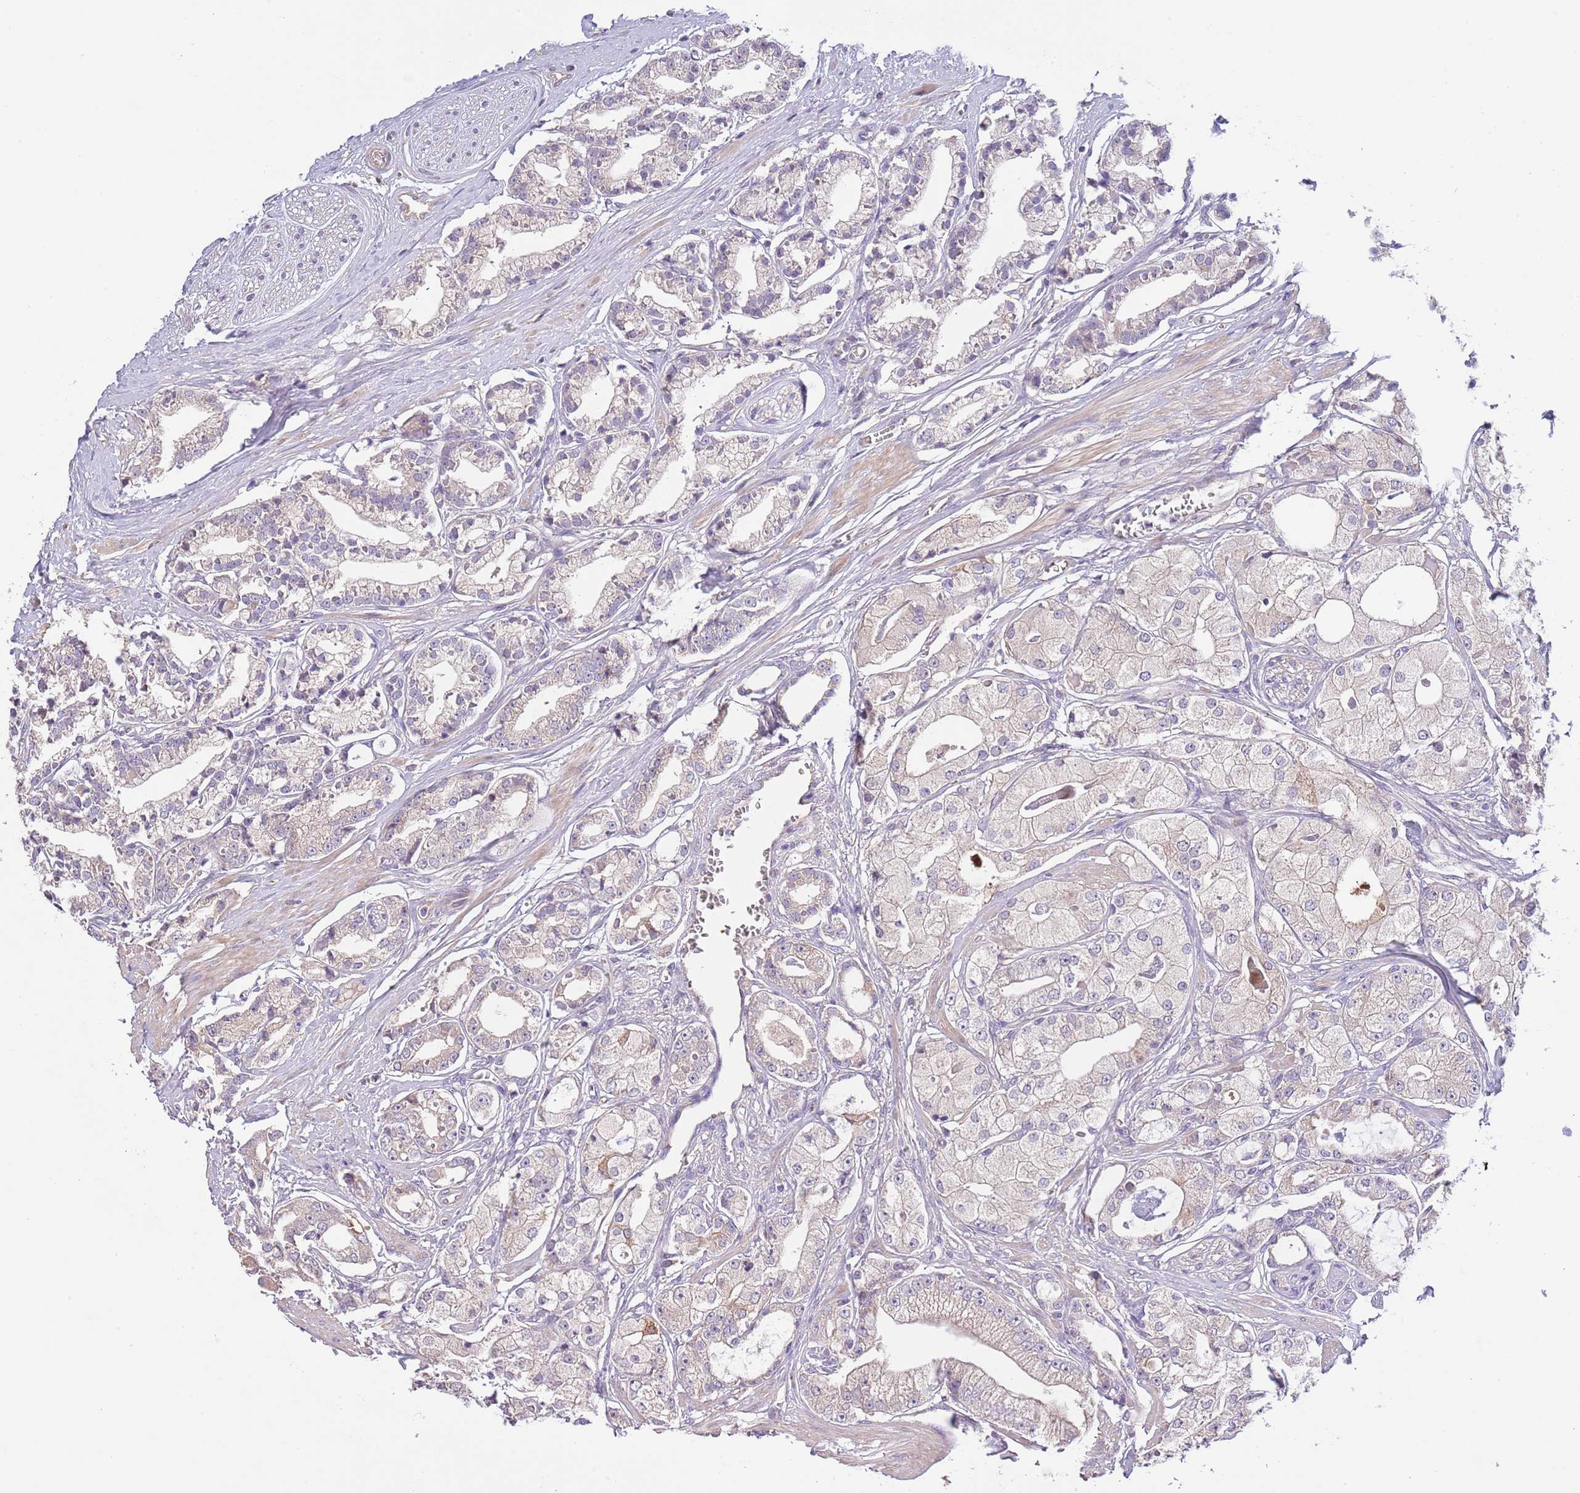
{"staining": {"intensity": "negative", "quantity": "none", "location": "none"}, "tissue": "prostate cancer", "cell_type": "Tumor cells", "image_type": "cancer", "snomed": [{"axis": "morphology", "description": "Adenocarcinoma, High grade"}, {"axis": "topography", "description": "Prostate"}], "caption": "The image exhibits no staining of tumor cells in prostate cancer.", "gene": "LIPJ", "patient": {"sex": "male", "age": 71}}